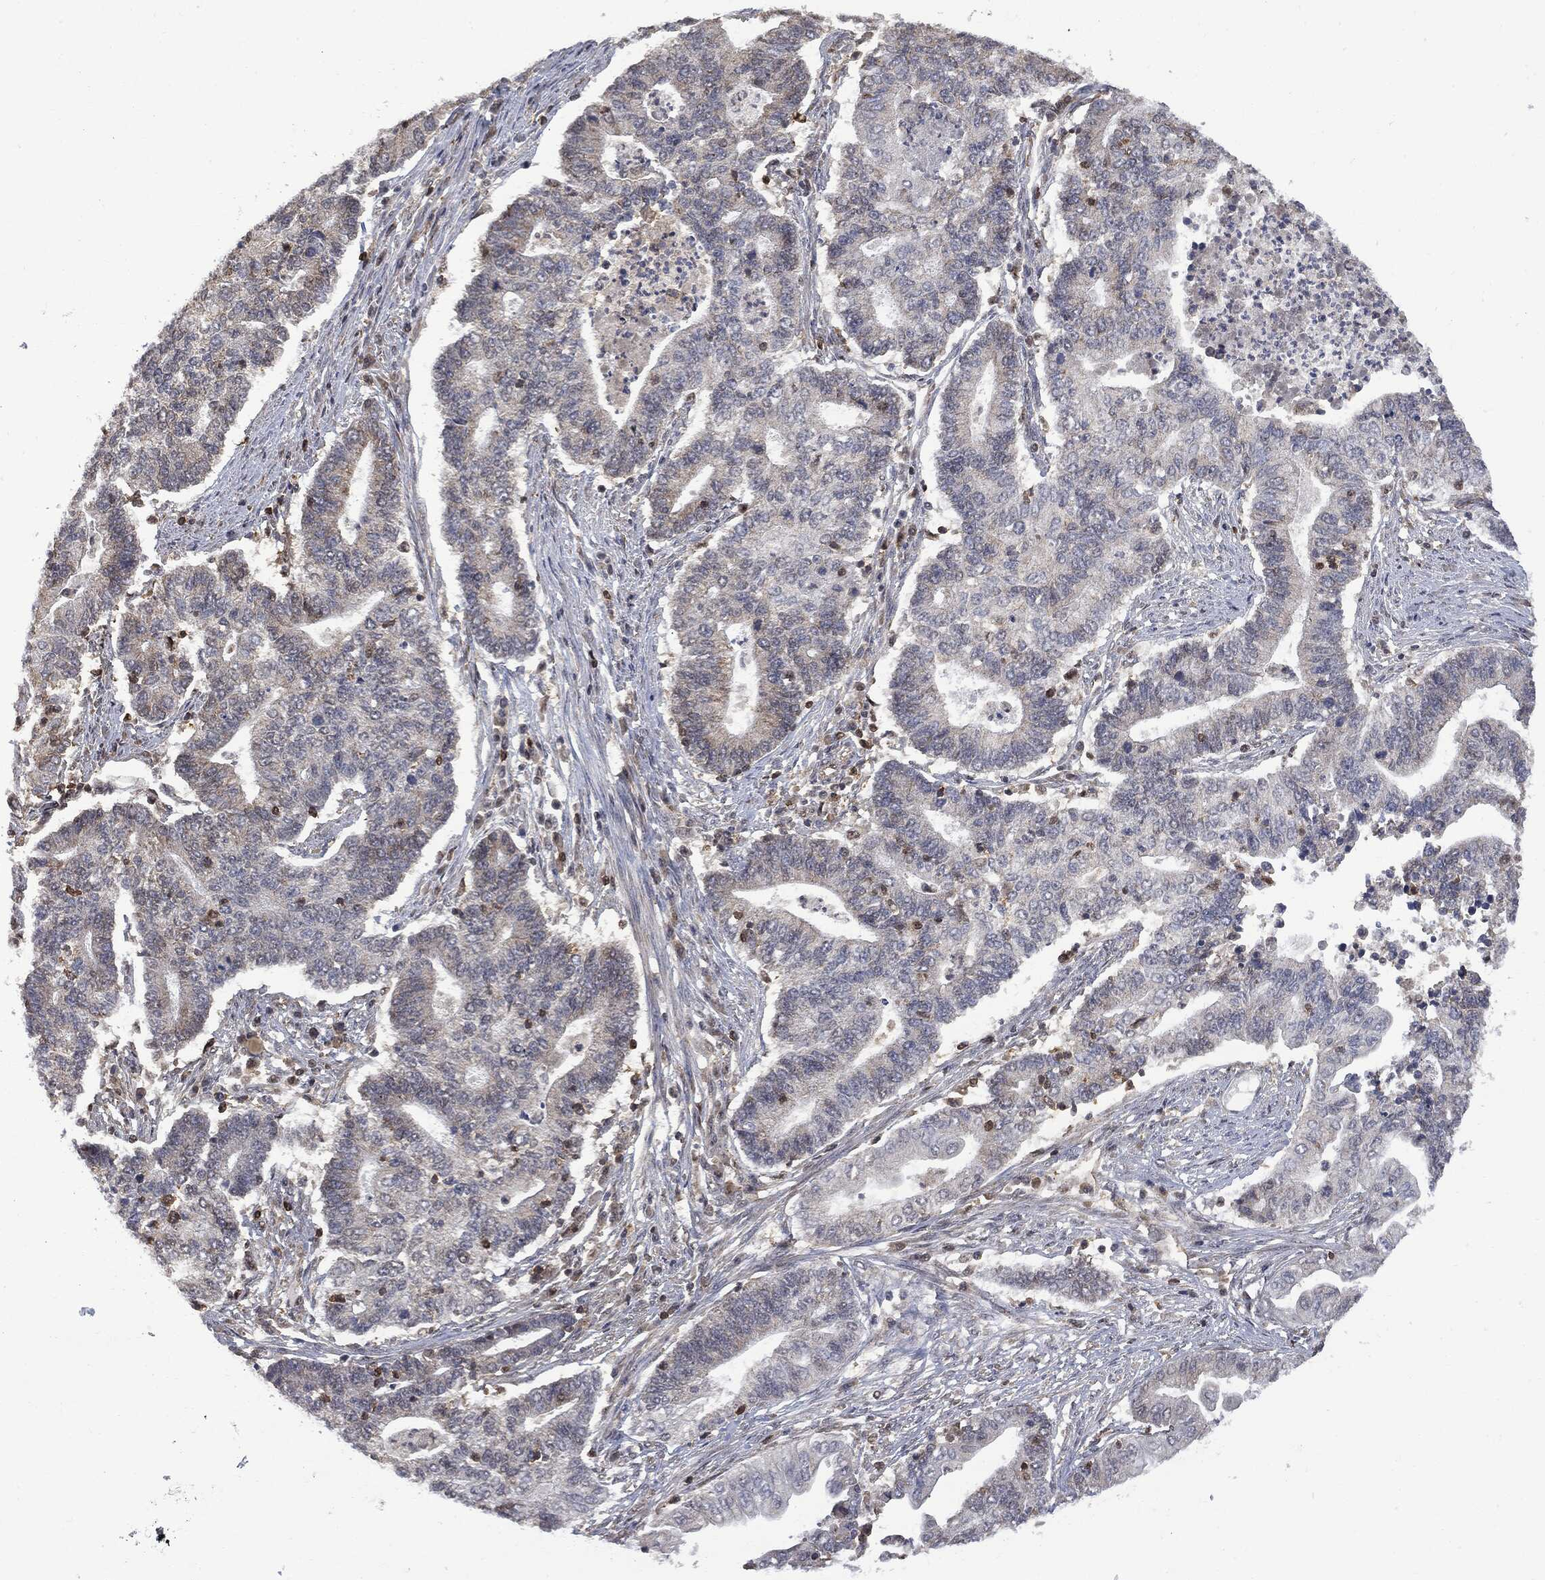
{"staining": {"intensity": "negative", "quantity": "none", "location": "none"}, "tissue": "endometrial cancer", "cell_type": "Tumor cells", "image_type": "cancer", "snomed": [{"axis": "morphology", "description": "Adenocarcinoma, NOS"}, {"axis": "topography", "description": "Uterus"}, {"axis": "topography", "description": "Endometrium"}], "caption": "There is no significant expression in tumor cells of adenocarcinoma (endometrial).", "gene": "PSMB10", "patient": {"sex": "female", "age": 54}}